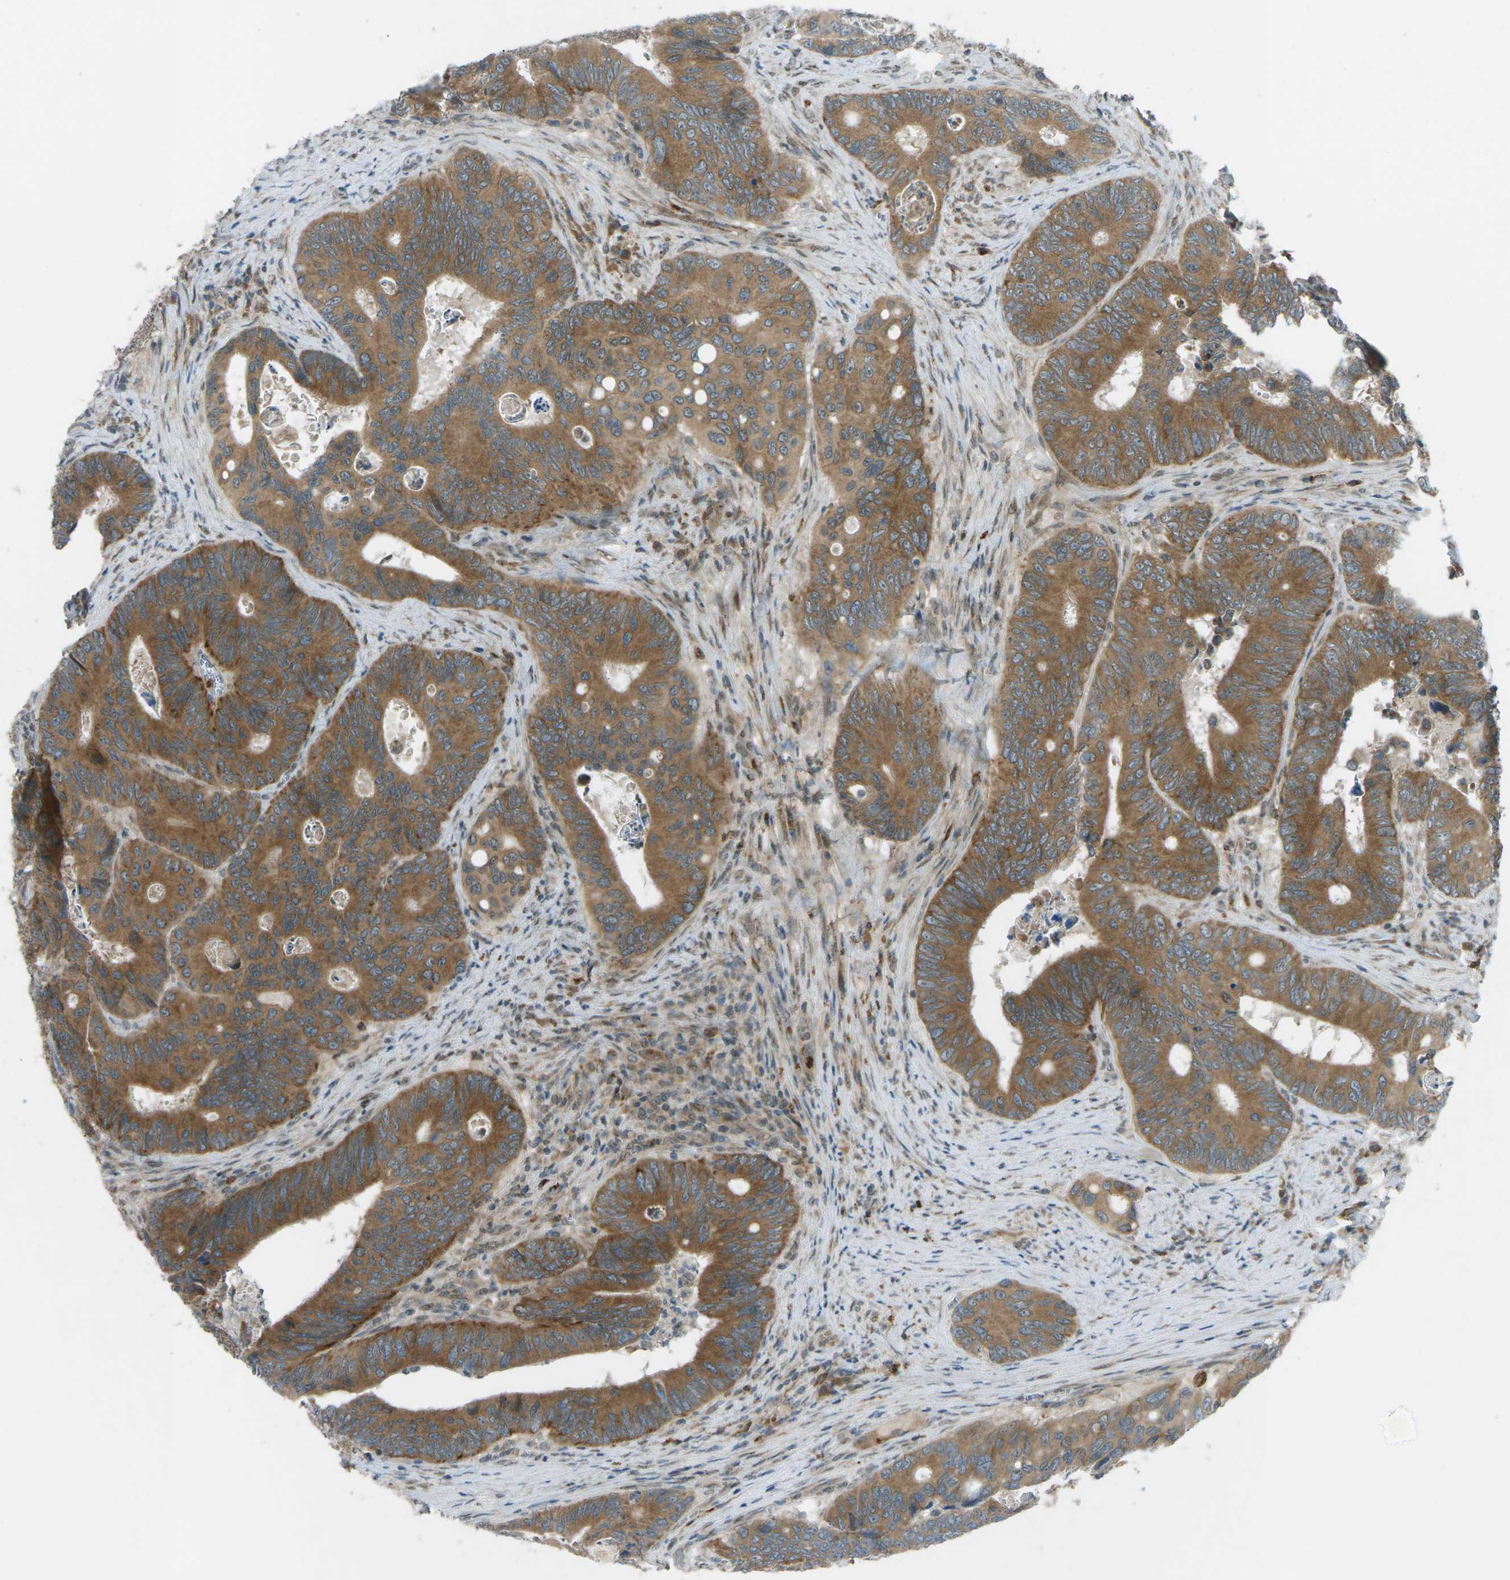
{"staining": {"intensity": "moderate", "quantity": ">75%", "location": "cytoplasmic/membranous"}, "tissue": "colorectal cancer", "cell_type": "Tumor cells", "image_type": "cancer", "snomed": [{"axis": "morphology", "description": "Inflammation, NOS"}, {"axis": "morphology", "description": "Adenocarcinoma, NOS"}, {"axis": "topography", "description": "Colon"}], "caption": "This photomicrograph demonstrates immunohistochemistry staining of human colorectal adenocarcinoma, with medium moderate cytoplasmic/membranous positivity in about >75% of tumor cells.", "gene": "DYRK1A", "patient": {"sex": "male", "age": 72}}